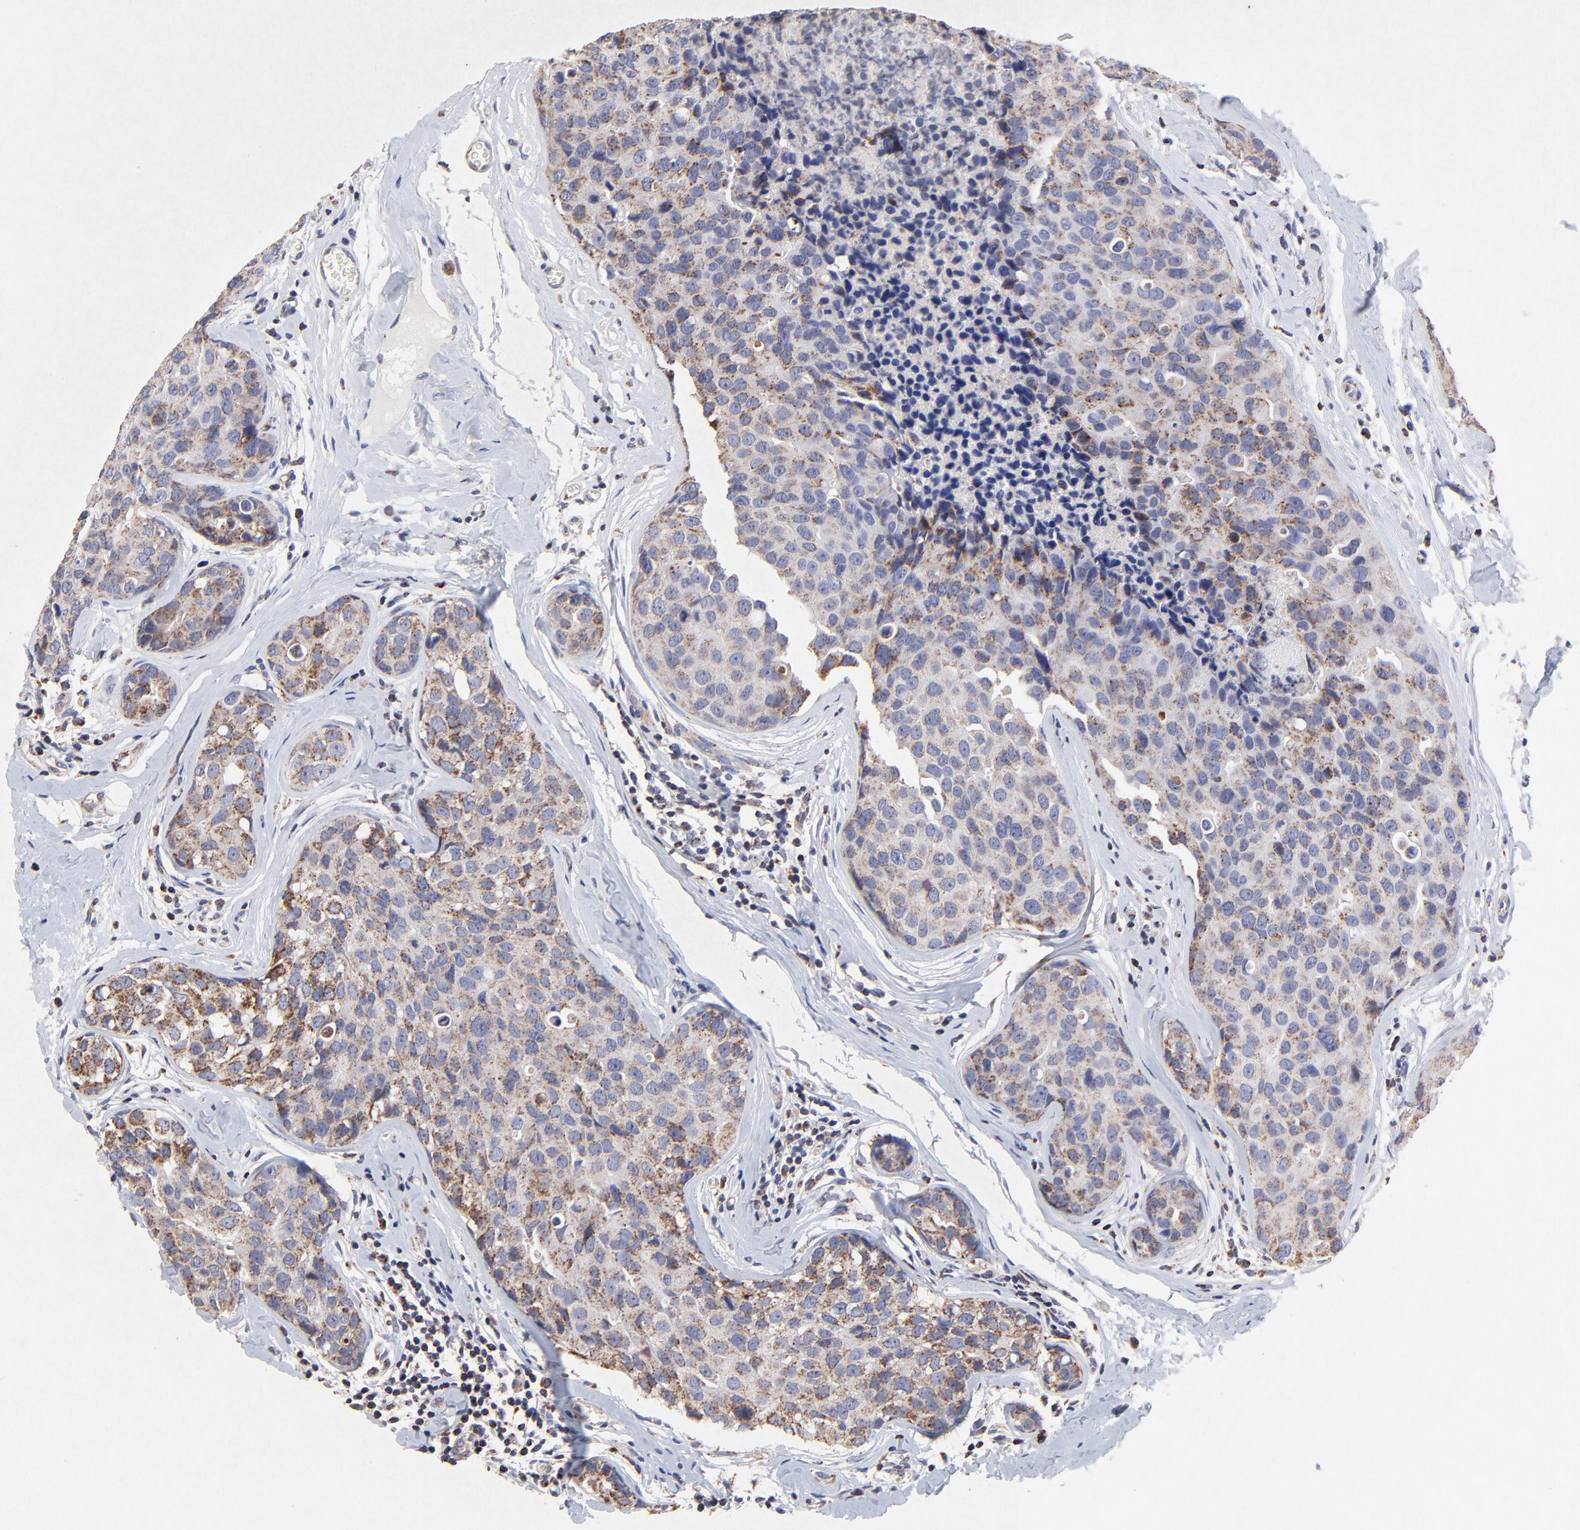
{"staining": {"intensity": "moderate", "quantity": ">75%", "location": "cytoplasmic/membranous"}, "tissue": "breast cancer", "cell_type": "Tumor cells", "image_type": "cancer", "snomed": [{"axis": "morphology", "description": "Duct carcinoma"}, {"axis": "topography", "description": "Breast"}], "caption": "The histopathology image displays a brown stain indicating the presence of a protein in the cytoplasmic/membranous of tumor cells in breast invasive ductal carcinoma.", "gene": "SSBP1", "patient": {"sex": "female", "age": 24}}